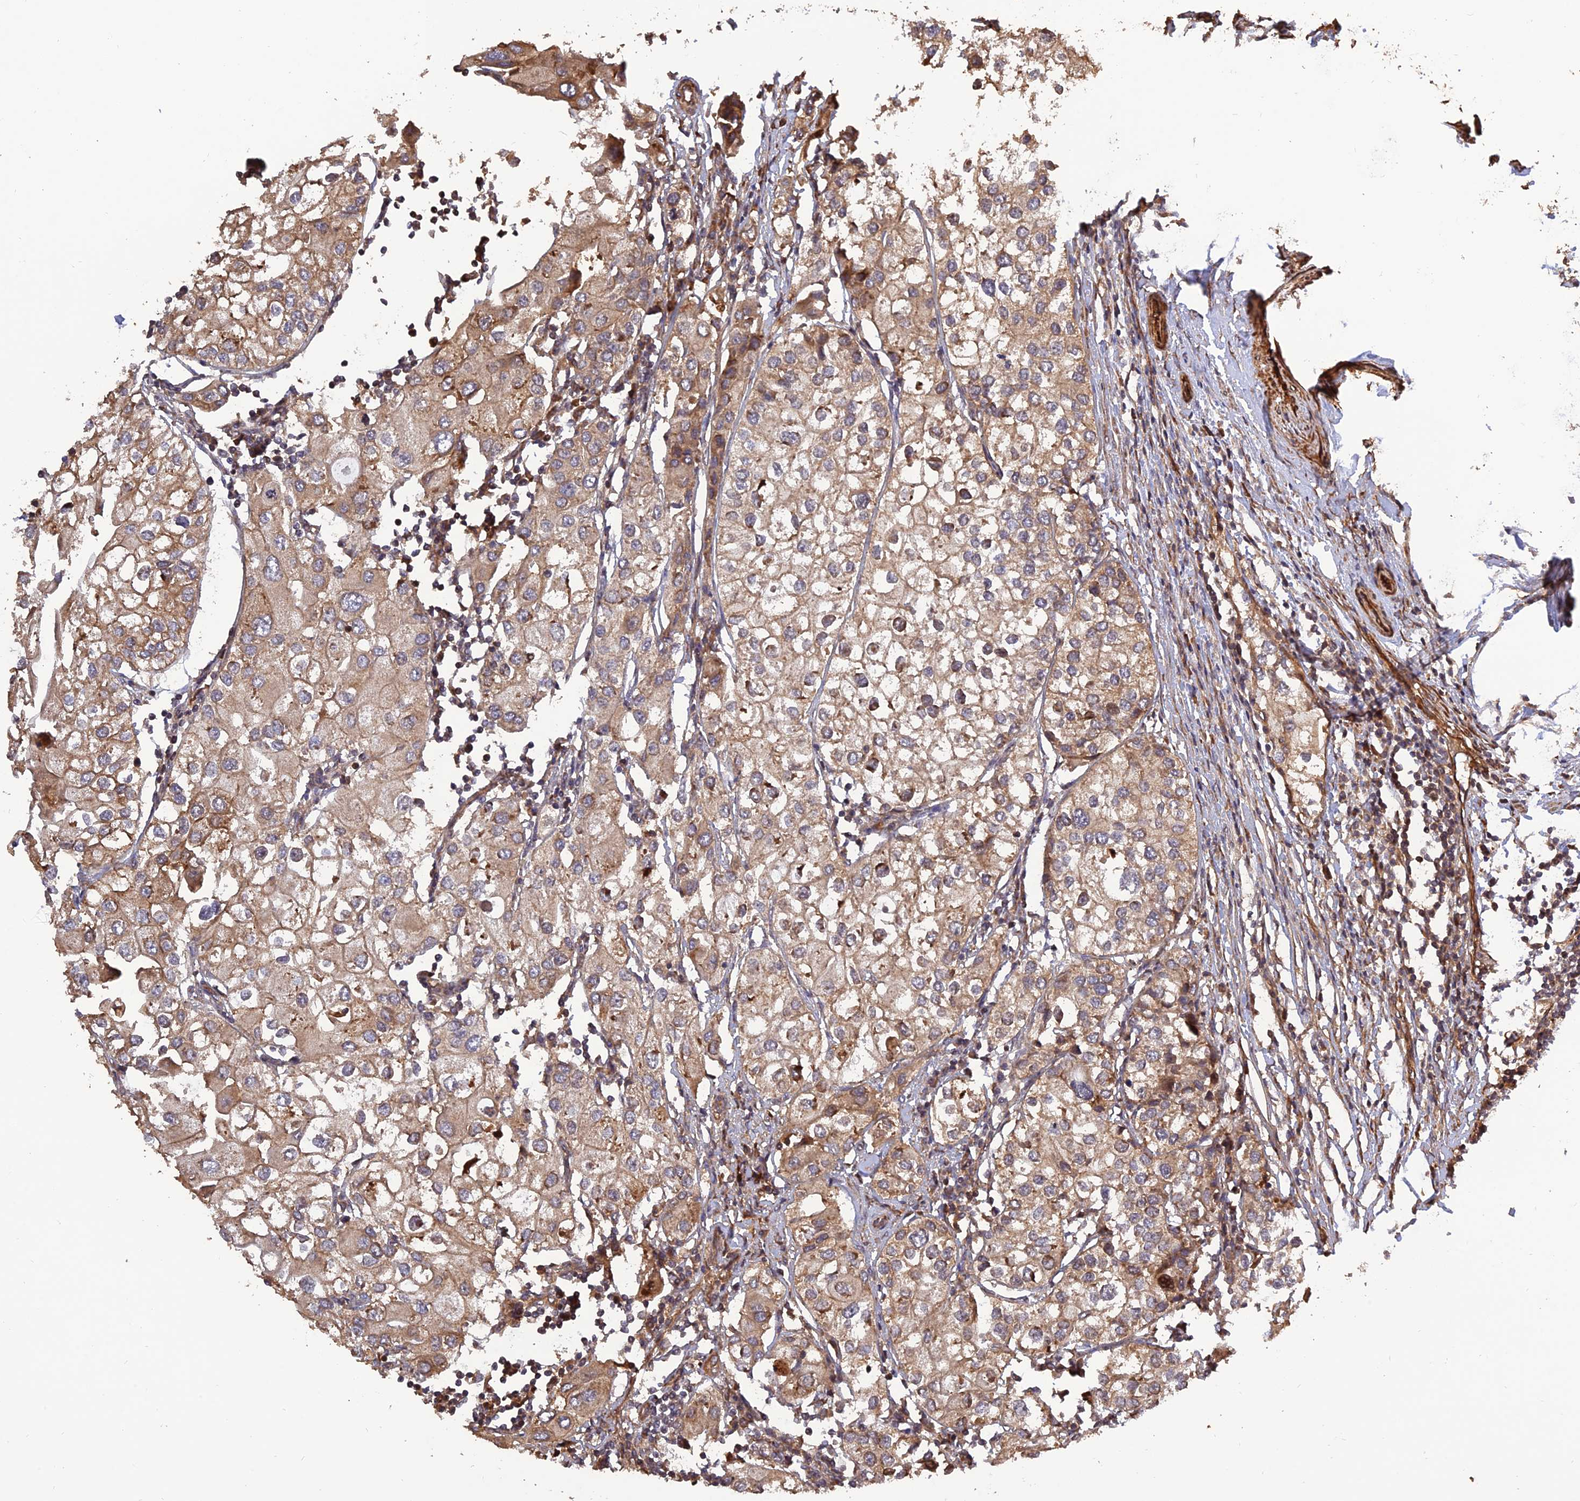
{"staining": {"intensity": "weak", "quantity": ">75%", "location": "cytoplasmic/membranous"}, "tissue": "urothelial cancer", "cell_type": "Tumor cells", "image_type": "cancer", "snomed": [{"axis": "morphology", "description": "Urothelial carcinoma, High grade"}, {"axis": "topography", "description": "Urinary bladder"}], "caption": "Urothelial carcinoma (high-grade) stained for a protein (brown) displays weak cytoplasmic/membranous positive positivity in approximately >75% of tumor cells.", "gene": "CREBL2", "patient": {"sex": "male", "age": 64}}